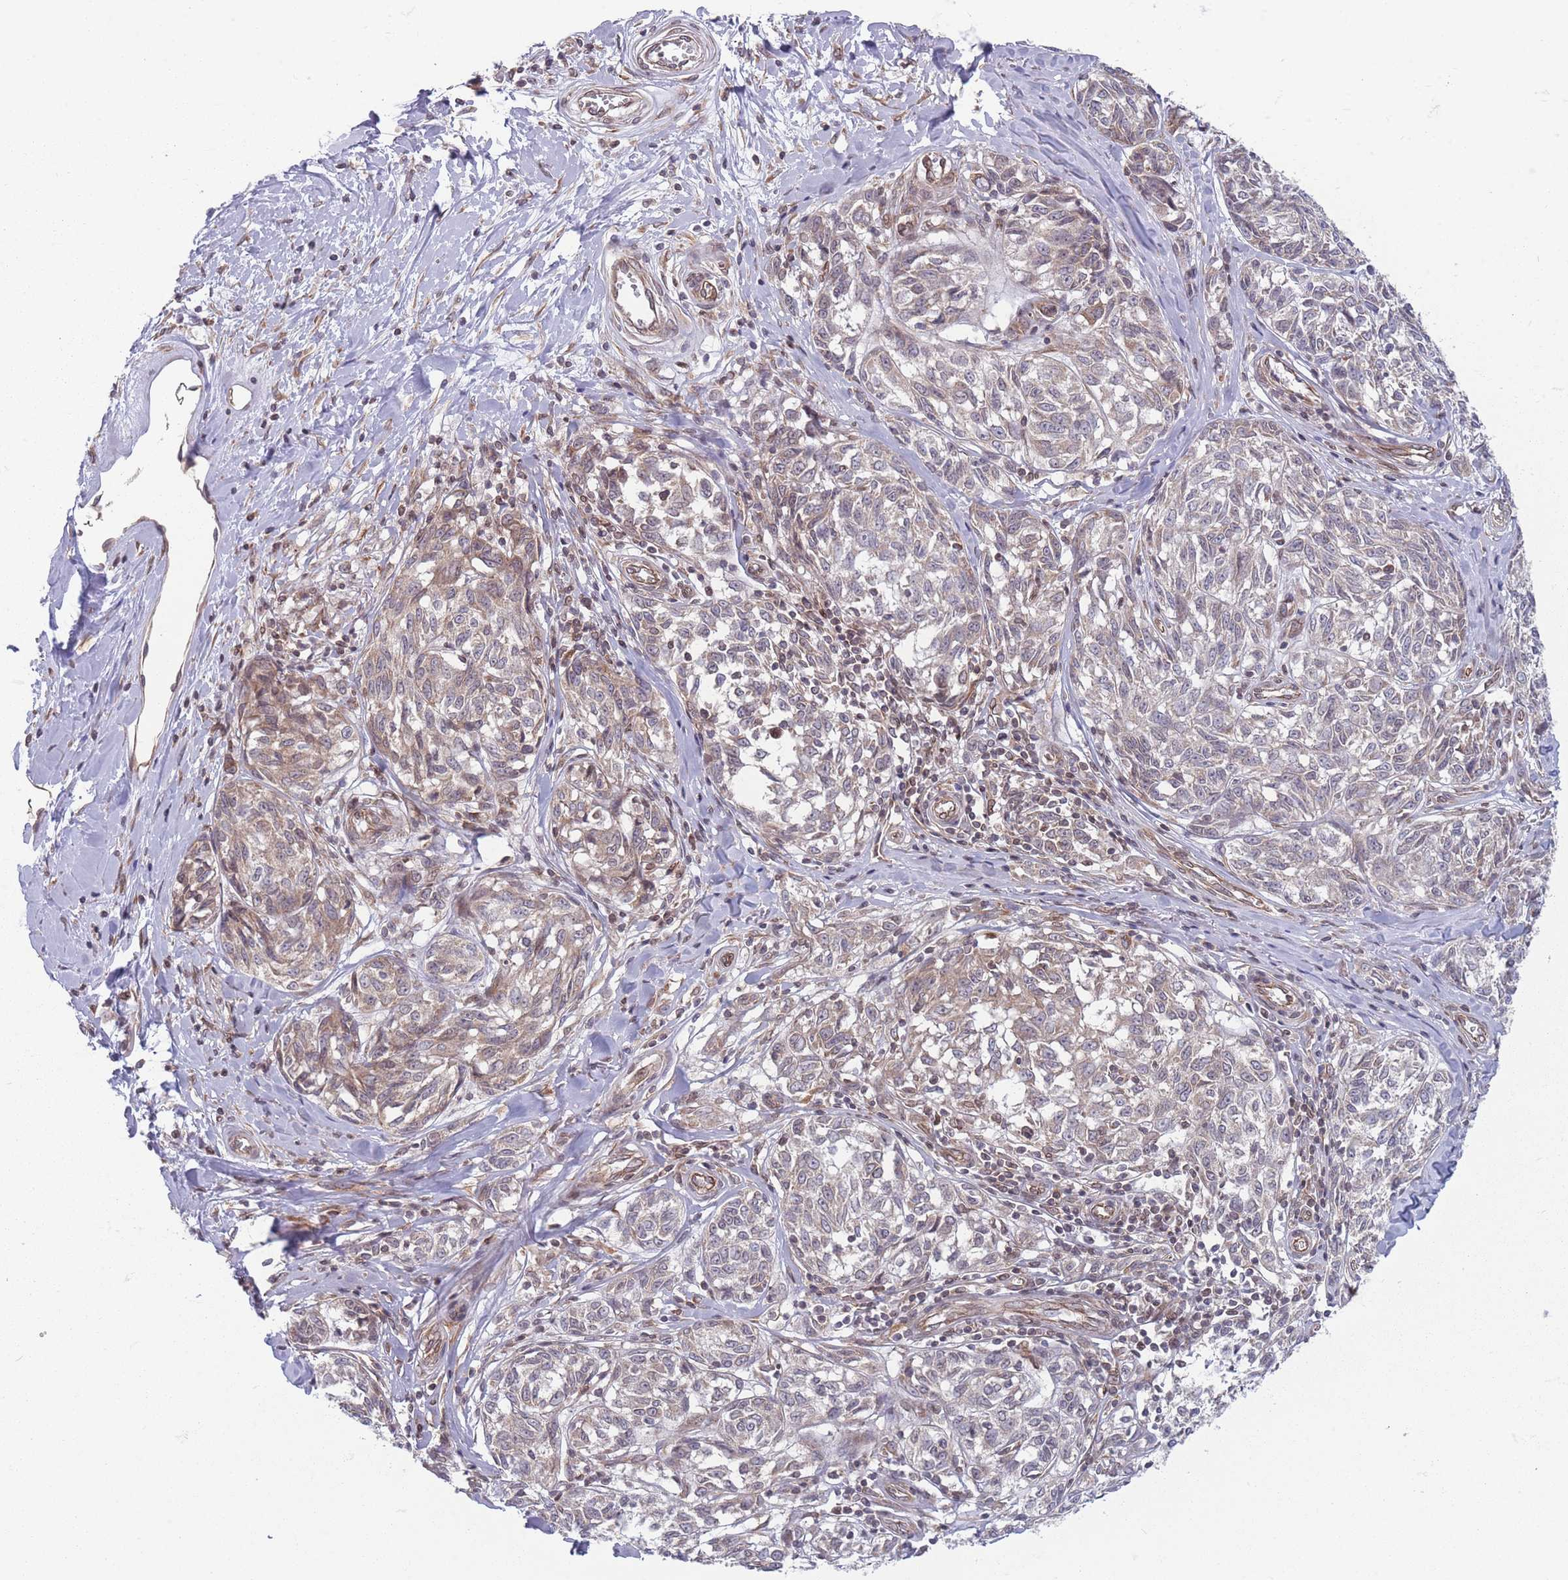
{"staining": {"intensity": "weak", "quantity": "<25%", "location": "cytoplasmic/membranous"}, "tissue": "melanoma", "cell_type": "Tumor cells", "image_type": "cancer", "snomed": [{"axis": "morphology", "description": "Normal tissue, NOS"}, {"axis": "morphology", "description": "Malignant melanoma, NOS"}, {"axis": "topography", "description": "Skin"}], "caption": "Immunohistochemistry of human melanoma exhibits no expression in tumor cells. (DAB (3,3'-diaminobenzidine) immunohistochemistry visualized using brightfield microscopy, high magnification).", "gene": "VRK2", "patient": {"sex": "female", "age": 64}}